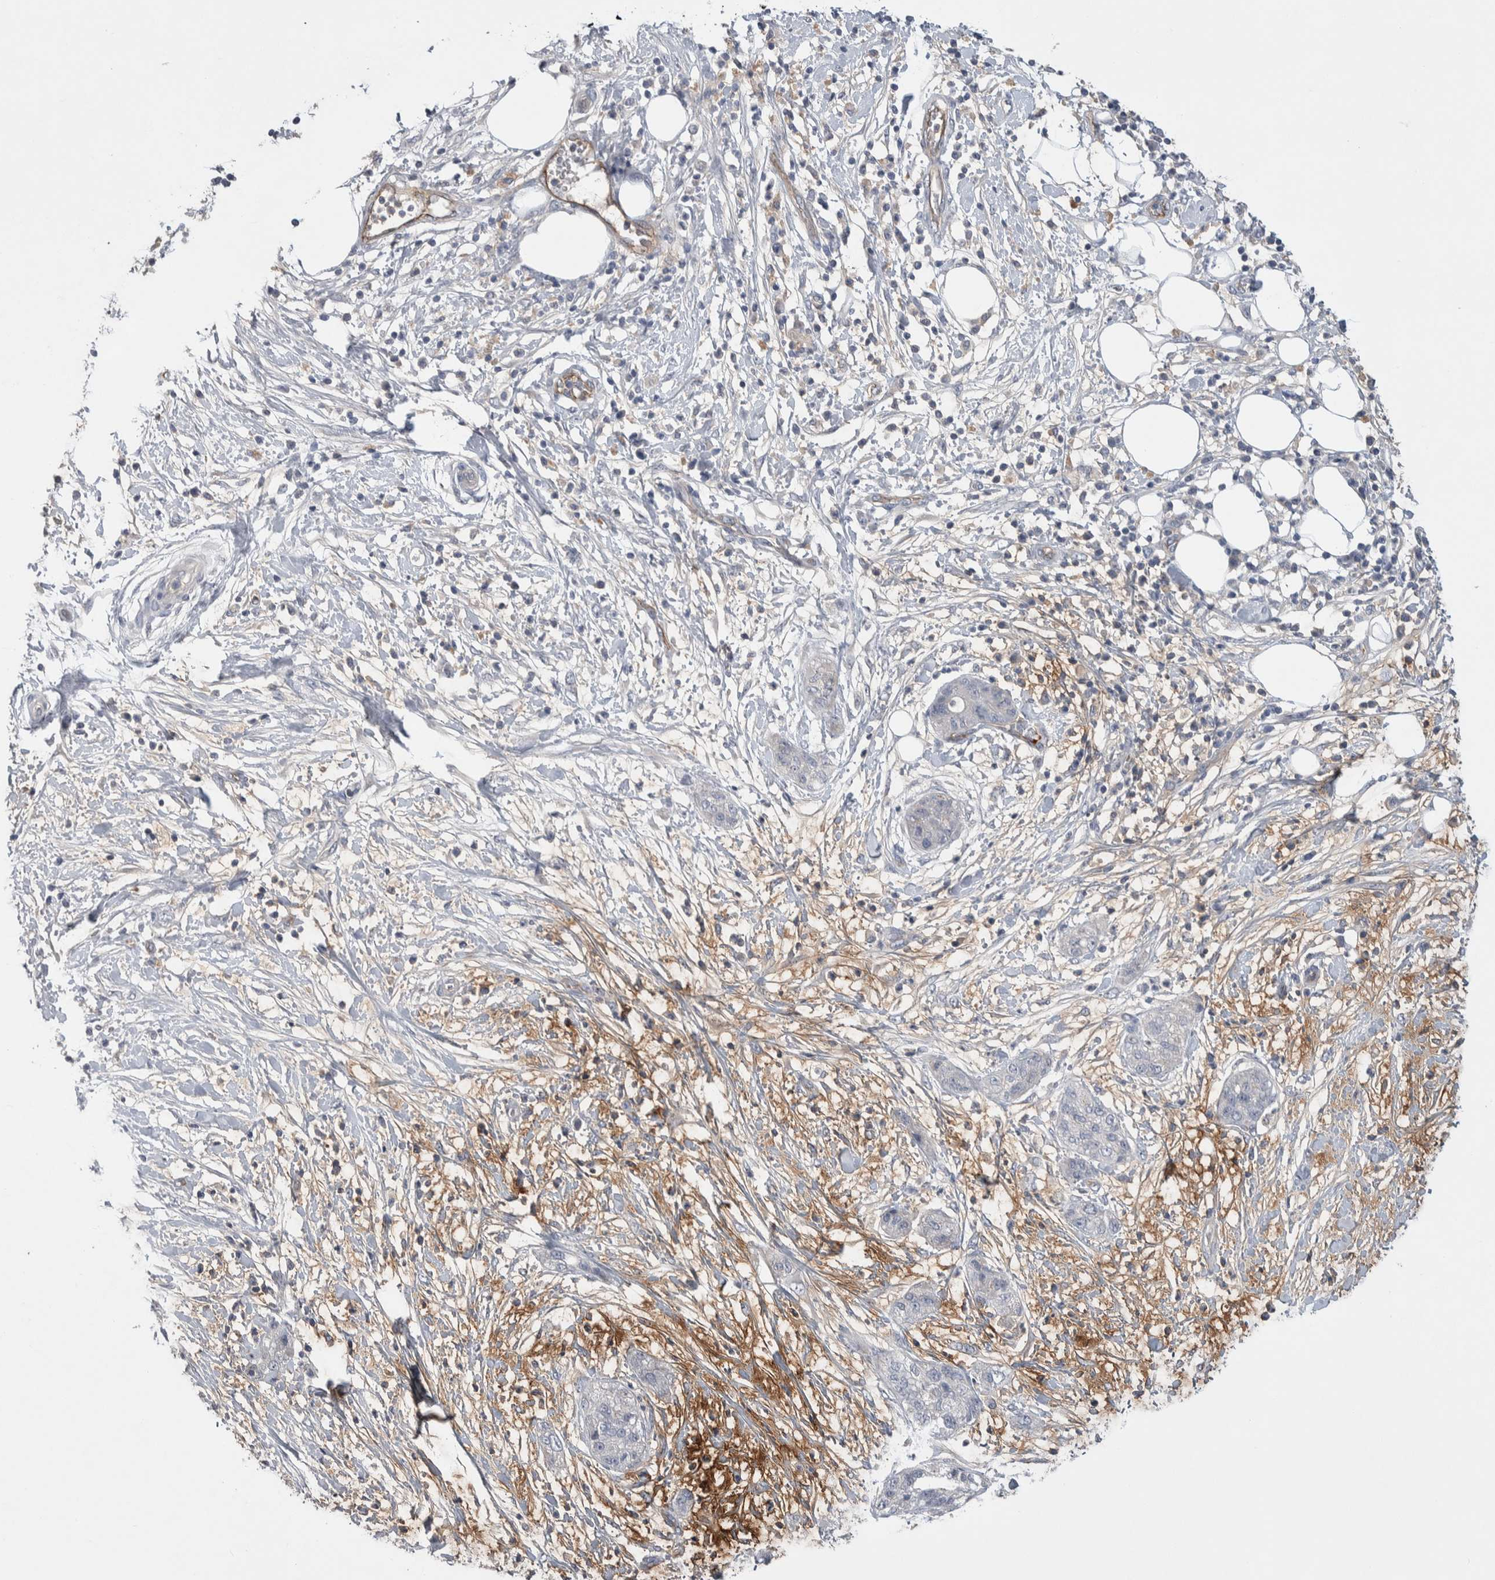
{"staining": {"intensity": "negative", "quantity": "none", "location": "none"}, "tissue": "pancreatic cancer", "cell_type": "Tumor cells", "image_type": "cancer", "snomed": [{"axis": "morphology", "description": "Adenocarcinoma, NOS"}, {"axis": "topography", "description": "Pancreas"}], "caption": "Adenocarcinoma (pancreatic) was stained to show a protein in brown. There is no significant positivity in tumor cells. (DAB (3,3'-diaminobenzidine) immunohistochemistry (IHC), high magnification).", "gene": "CEP131", "patient": {"sex": "female", "age": 78}}